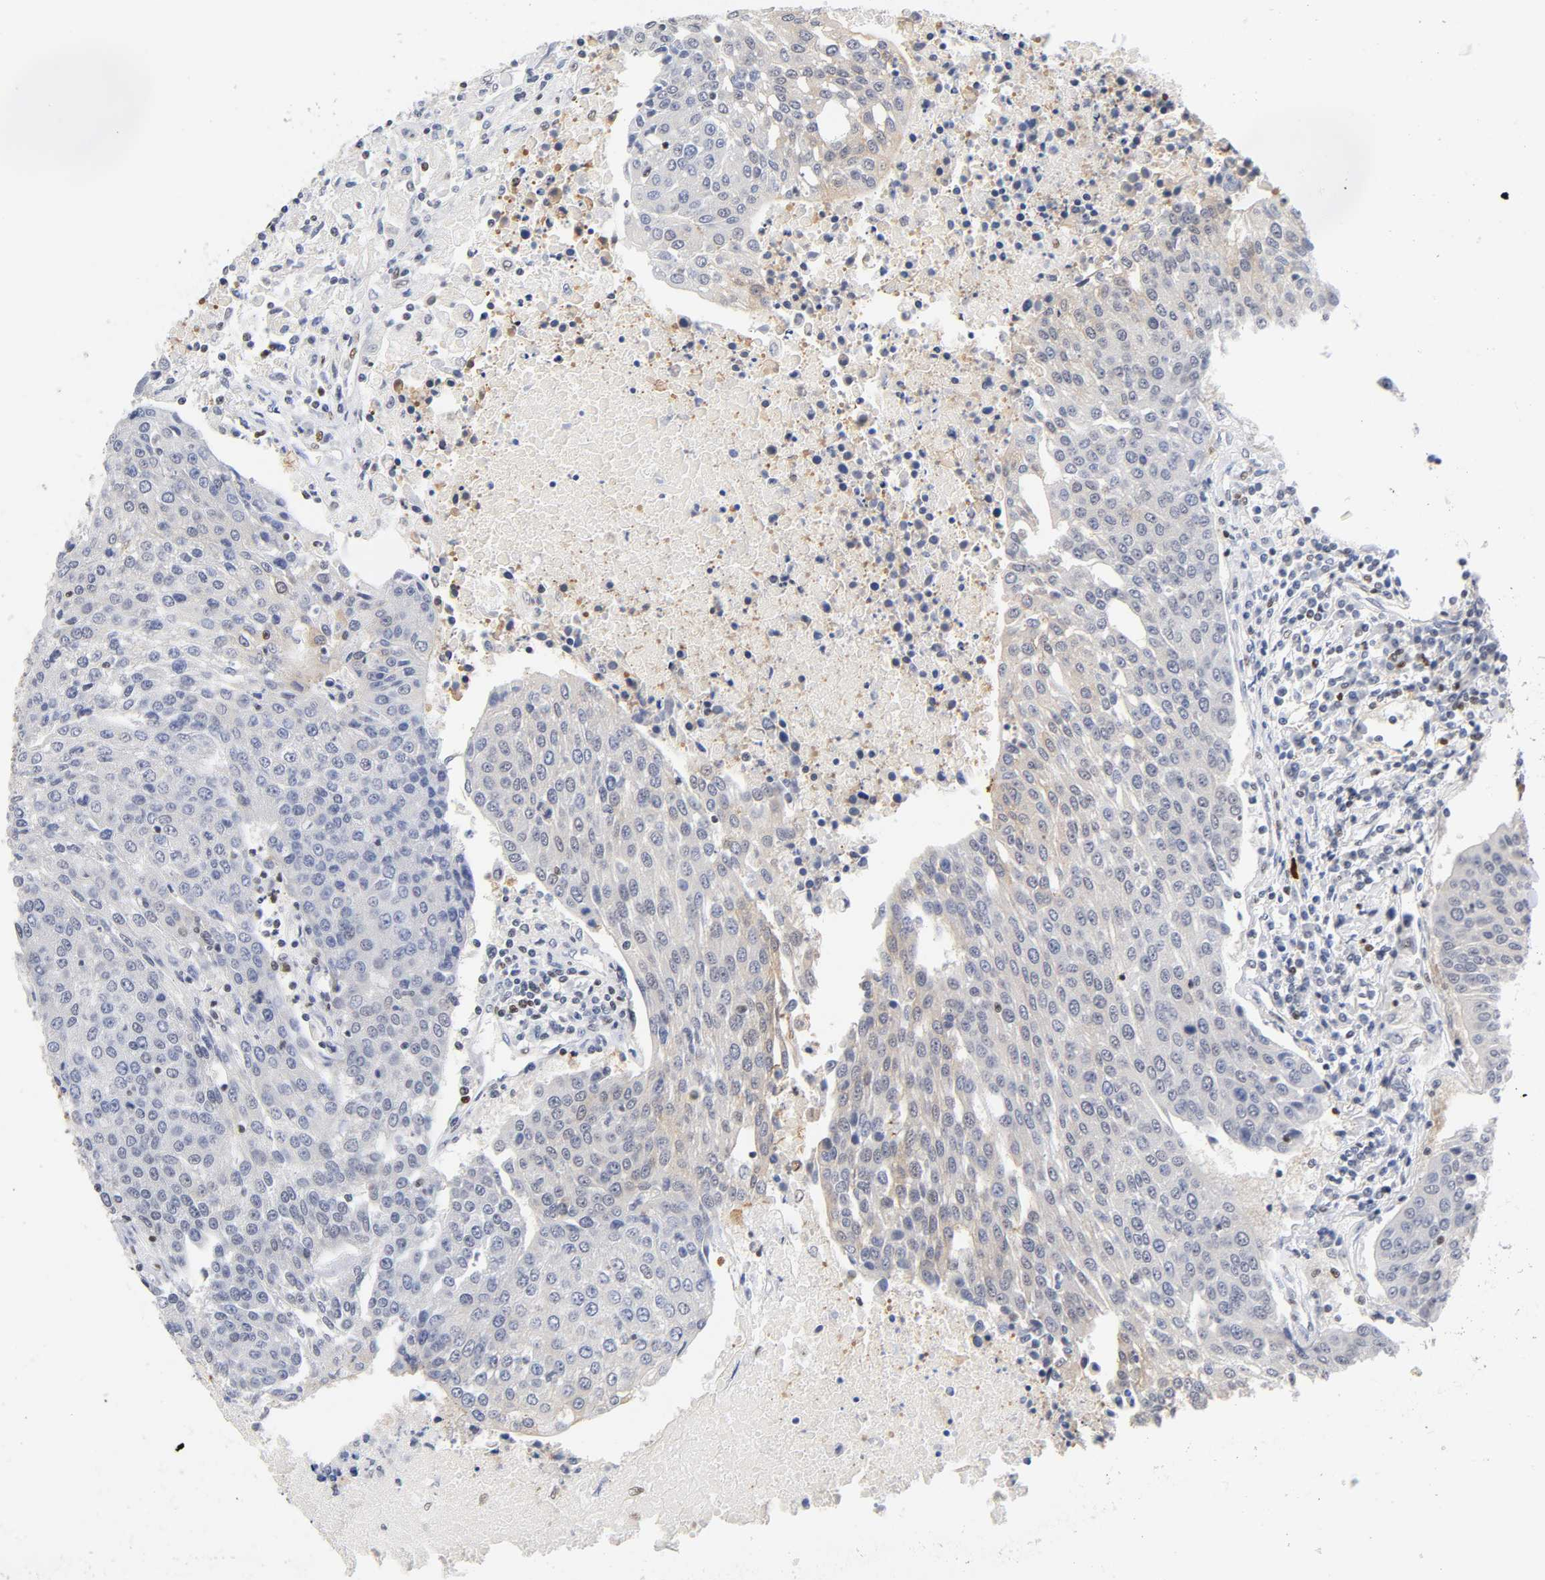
{"staining": {"intensity": "weak", "quantity": "25%-75%", "location": "cytoplasmic/membranous"}, "tissue": "urothelial cancer", "cell_type": "Tumor cells", "image_type": "cancer", "snomed": [{"axis": "morphology", "description": "Urothelial carcinoma, High grade"}, {"axis": "topography", "description": "Urinary bladder"}], "caption": "The immunohistochemical stain highlights weak cytoplasmic/membranous staining in tumor cells of urothelial carcinoma (high-grade) tissue.", "gene": "NR3C1", "patient": {"sex": "female", "age": 85}}